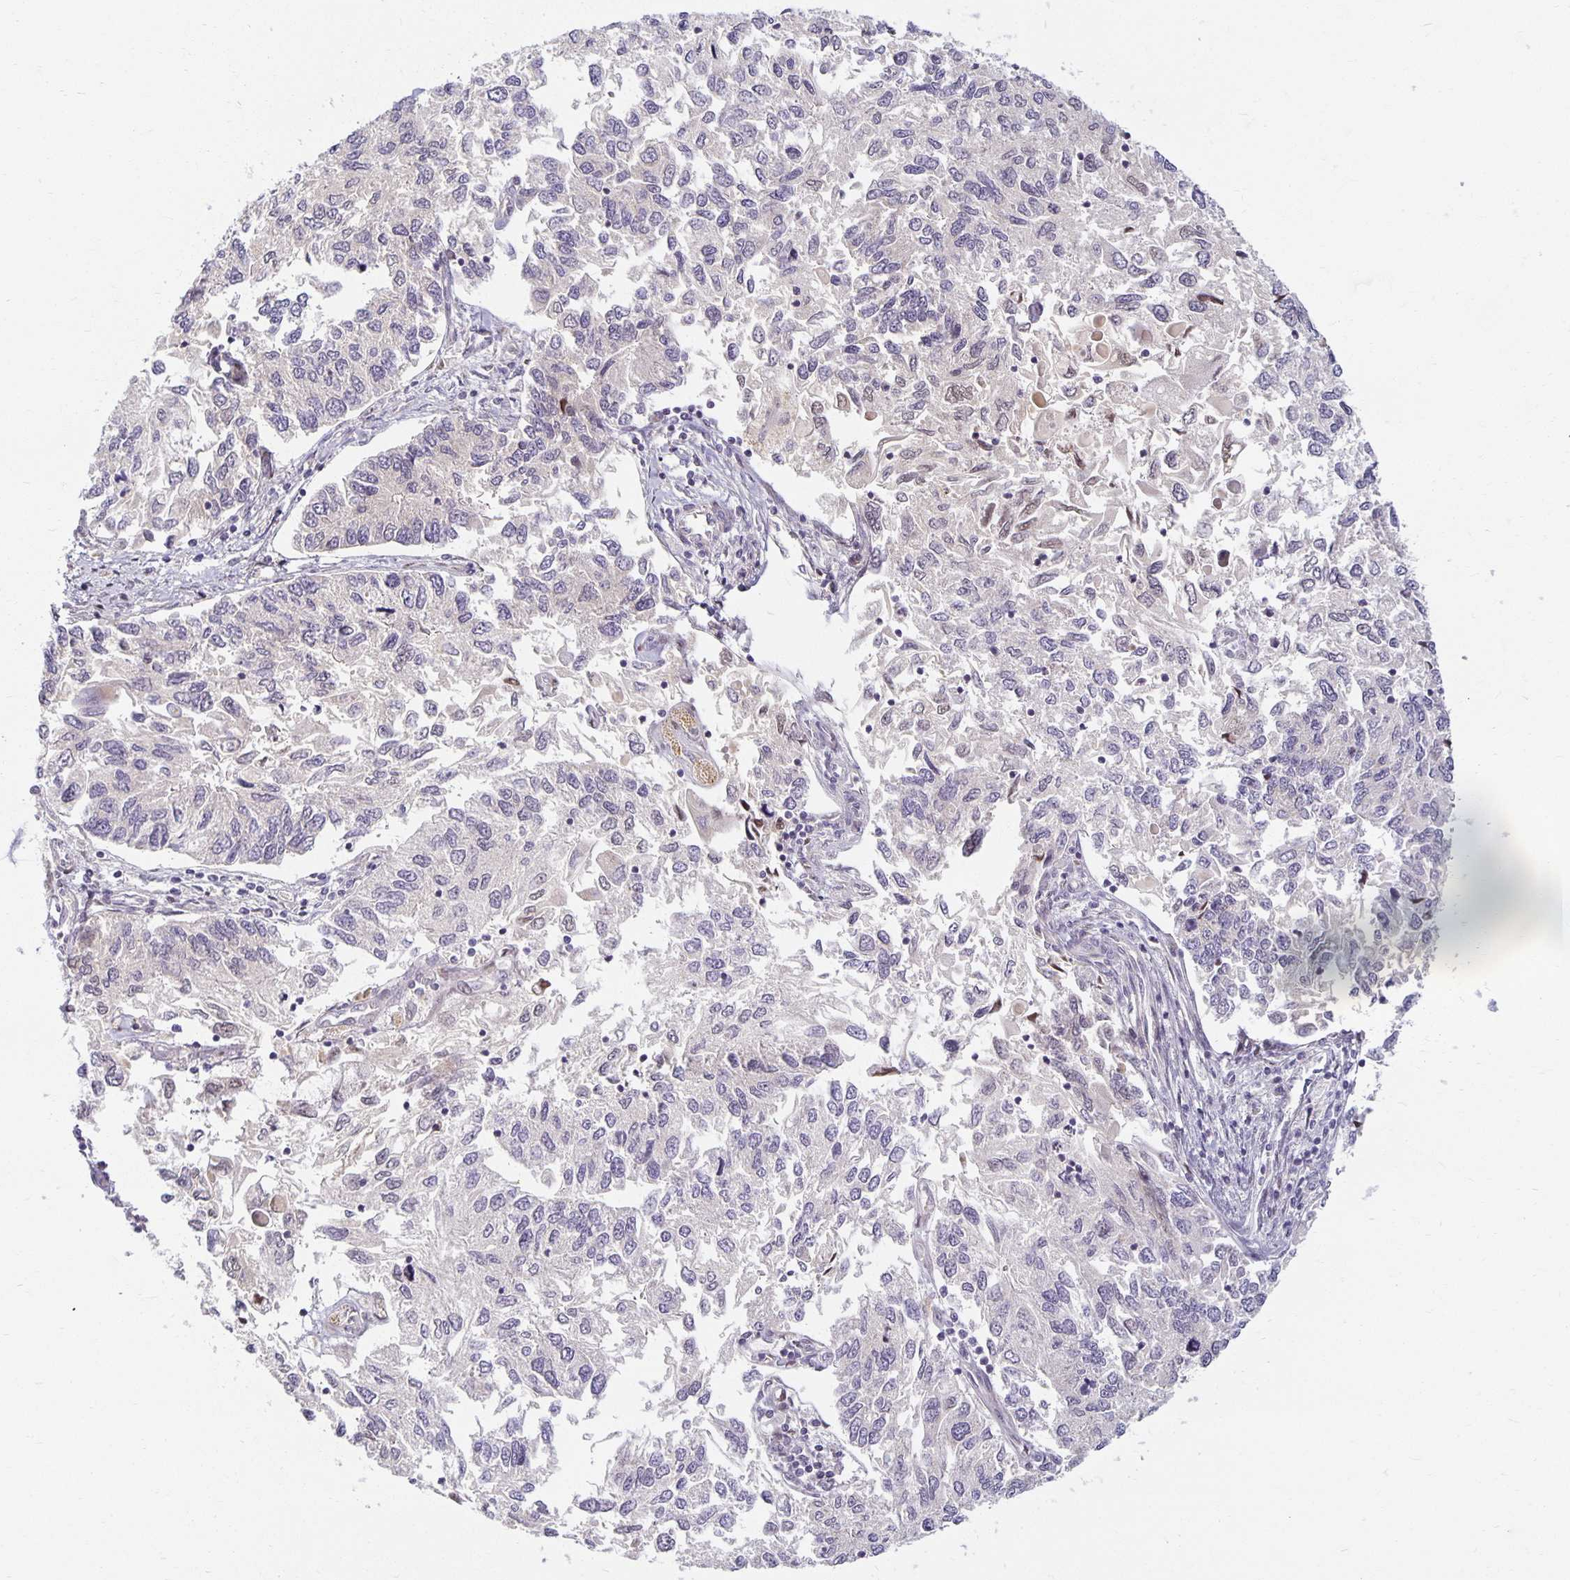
{"staining": {"intensity": "negative", "quantity": "none", "location": "none"}, "tissue": "endometrial cancer", "cell_type": "Tumor cells", "image_type": "cancer", "snomed": [{"axis": "morphology", "description": "Carcinoma, NOS"}, {"axis": "topography", "description": "Uterus"}], "caption": "High power microscopy micrograph of an IHC histopathology image of endometrial cancer, revealing no significant positivity in tumor cells.", "gene": "EHF", "patient": {"sex": "female", "age": 76}}